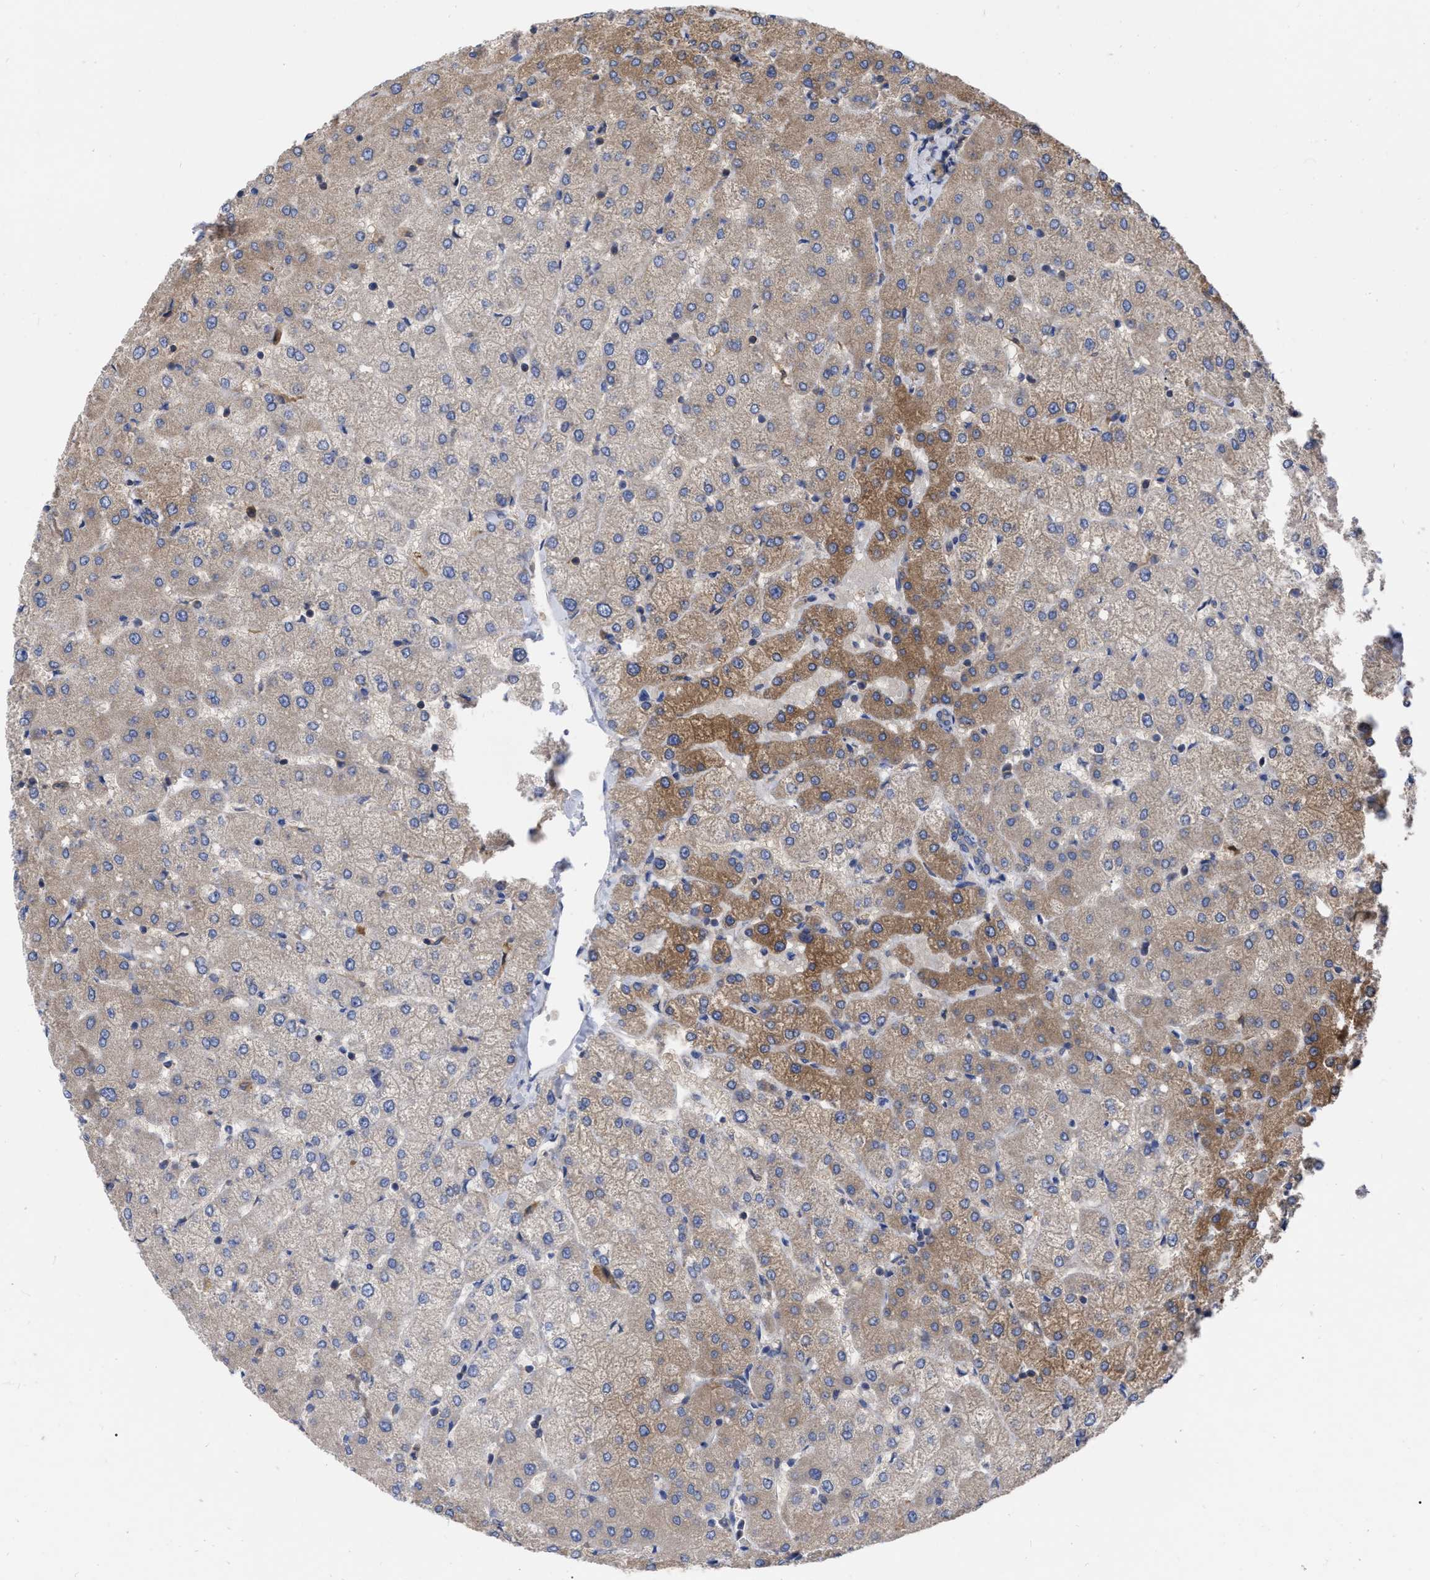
{"staining": {"intensity": "weak", "quantity": ">75%", "location": "cytoplasmic/membranous"}, "tissue": "liver", "cell_type": "Cholangiocytes", "image_type": "normal", "snomed": [{"axis": "morphology", "description": "Normal tissue, NOS"}, {"axis": "topography", "description": "Liver"}], "caption": "An image of liver stained for a protein displays weak cytoplasmic/membranous brown staining in cholangiocytes.", "gene": "CDKN2C", "patient": {"sex": "female", "age": 54}}